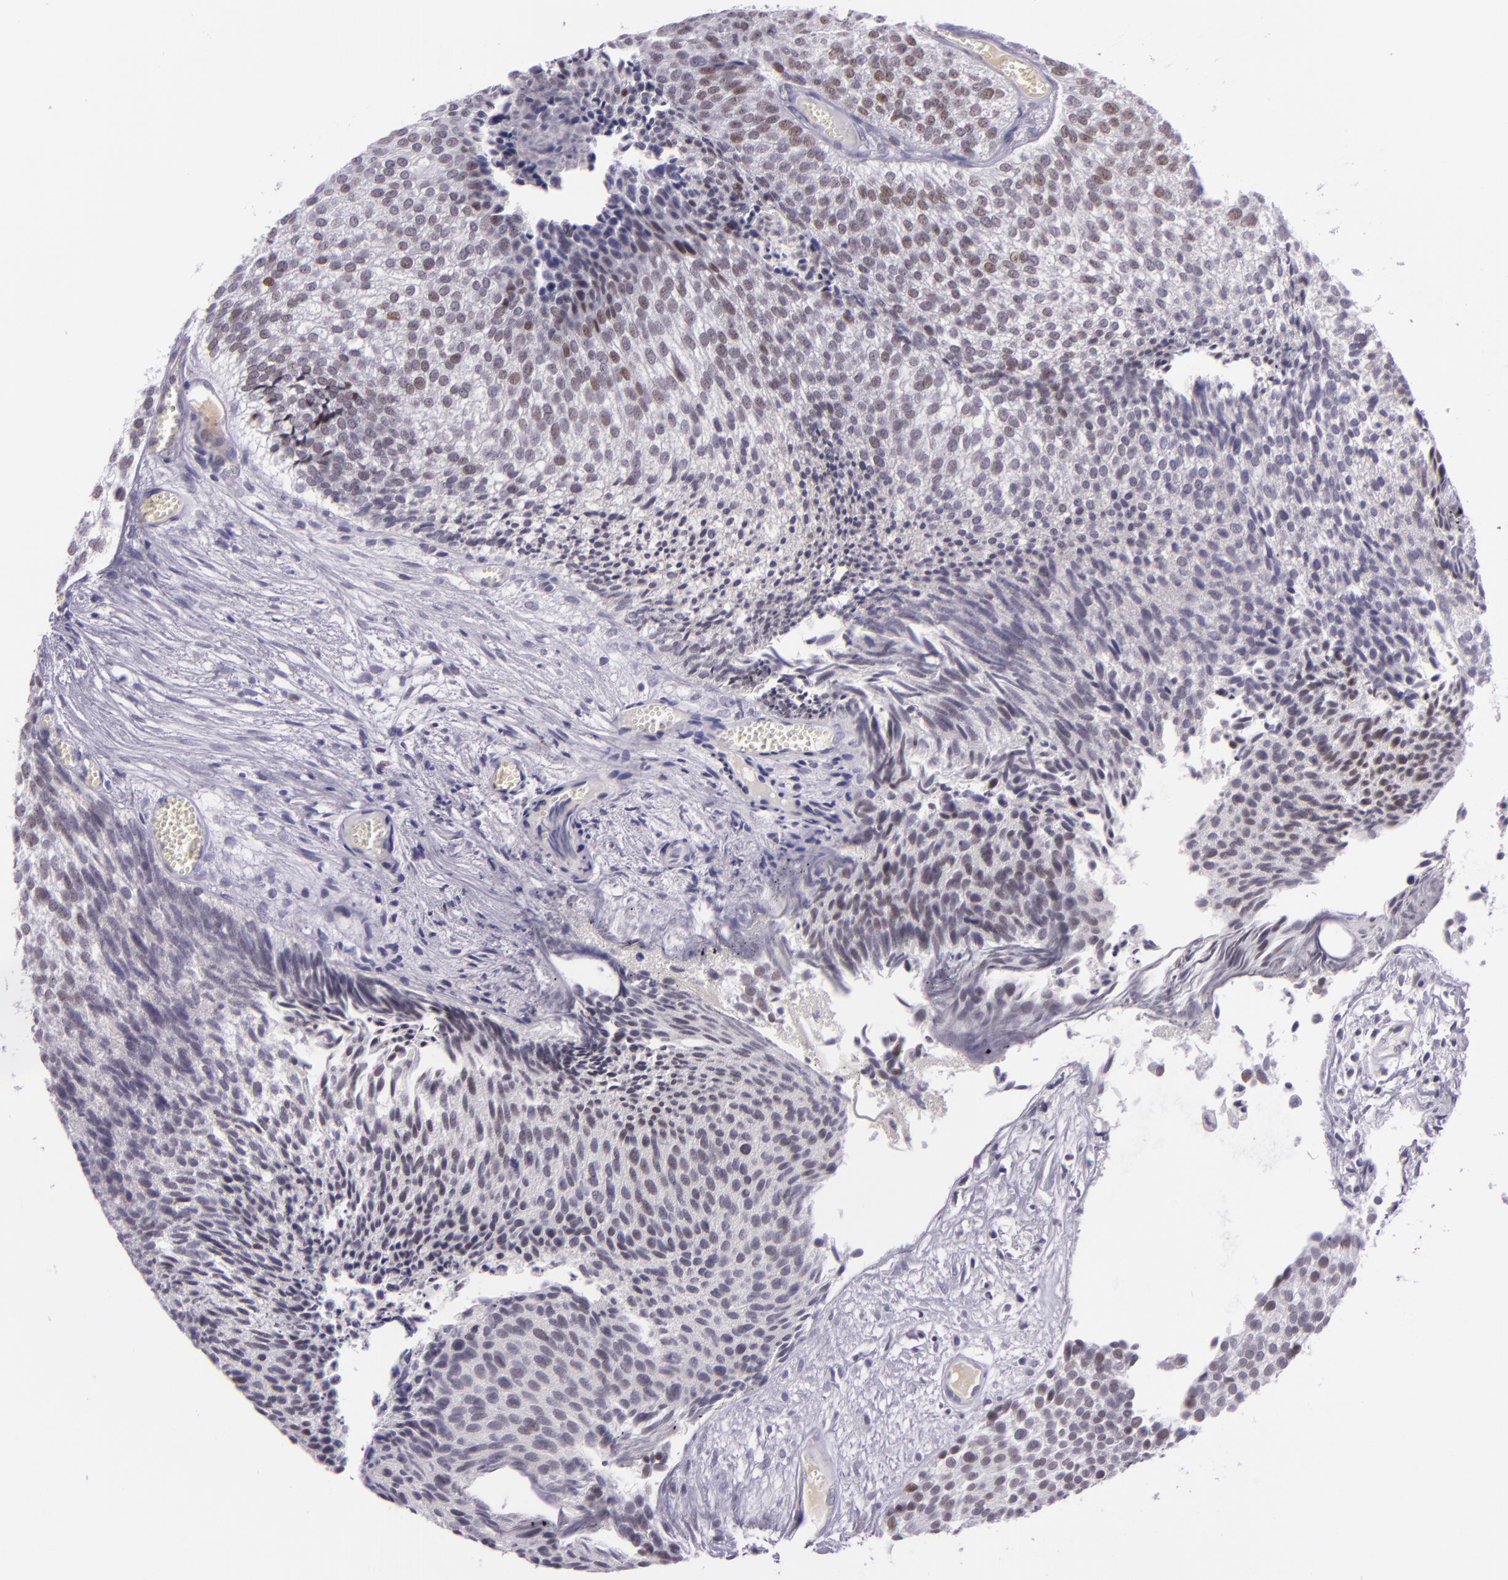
{"staining": {"intensity": "weak", "quantity": "25%-75%", "location": "nuclear"}, "tissue": "urothelial cancer", "cell_type": "Tumor cells", "image_type": "cancer", "snomed": [{"axis": "morphology", "description": "Urothelial carcinoma, Low grade"}, {"axis": "topography", "description": "Urinary bladder"}], "caption": "Human low-grade urothelial carcinoma stained for a protein (brown) displays weak nuclear positive staining in approximately 25%-75% of tumor cells.", "gene": "CHEK2", "patient": {"sex": "male", "age": 84}}